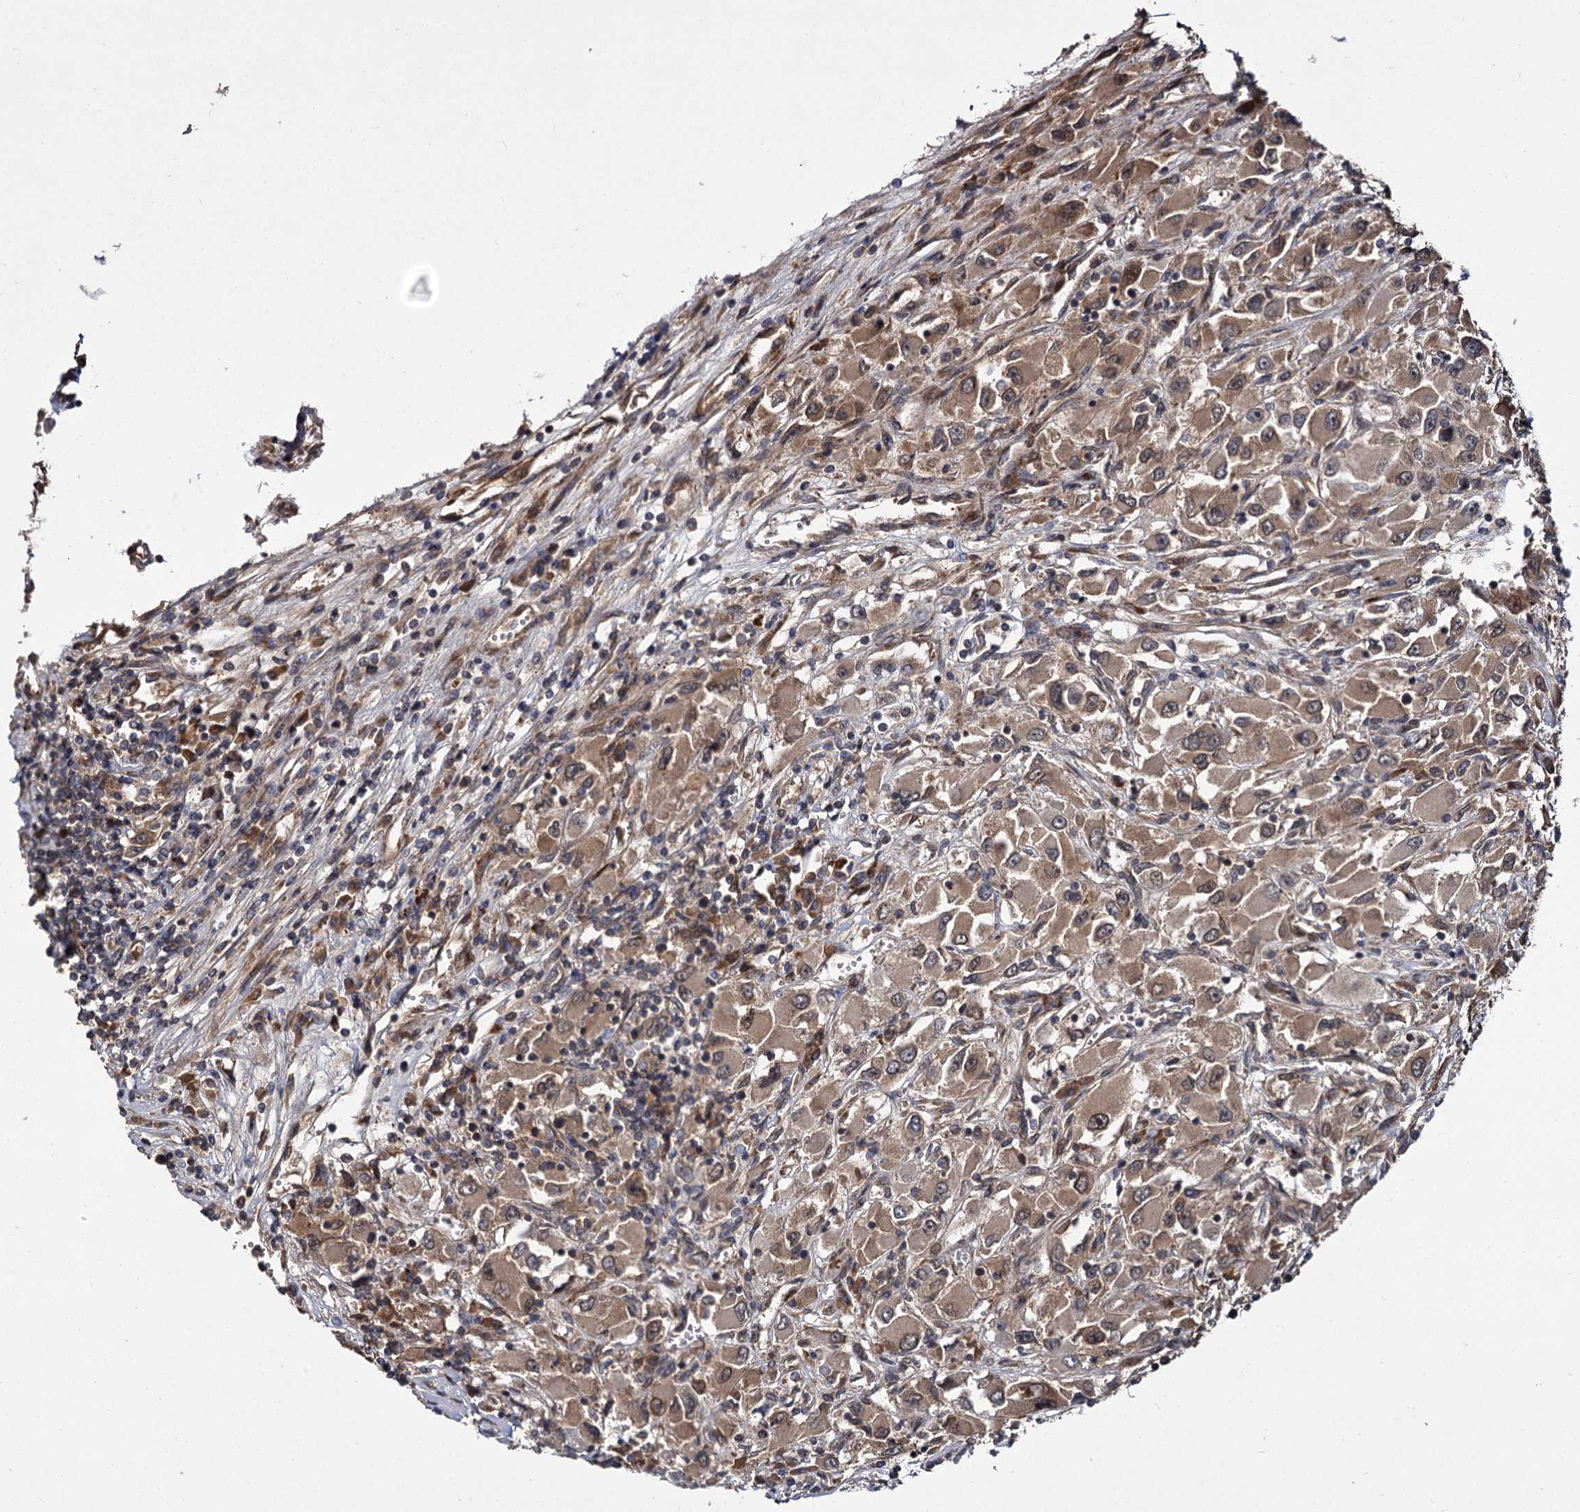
{"staining": {"intensity": "moderate", "quantity": ">75%", "location": "cytoplasmic/membranous"}, "tissue": "renal cancer", "cell_type": "Tumor cells", "image_type": "cancer", "snomed": [{"axis": "morphology", "description": "Adenocarcinoma, NOS"}, {"axis": "topography", "description": "Kidney"}], "caption": "This is a photomicrograph of immunohistochemistry (IHC) staining of renal cancer, which shows moderate expression in the cytoplasmic/membranous of tumor cells.", "gene": "INPPL1", "patient": {"sex": "female", "age": 52}}